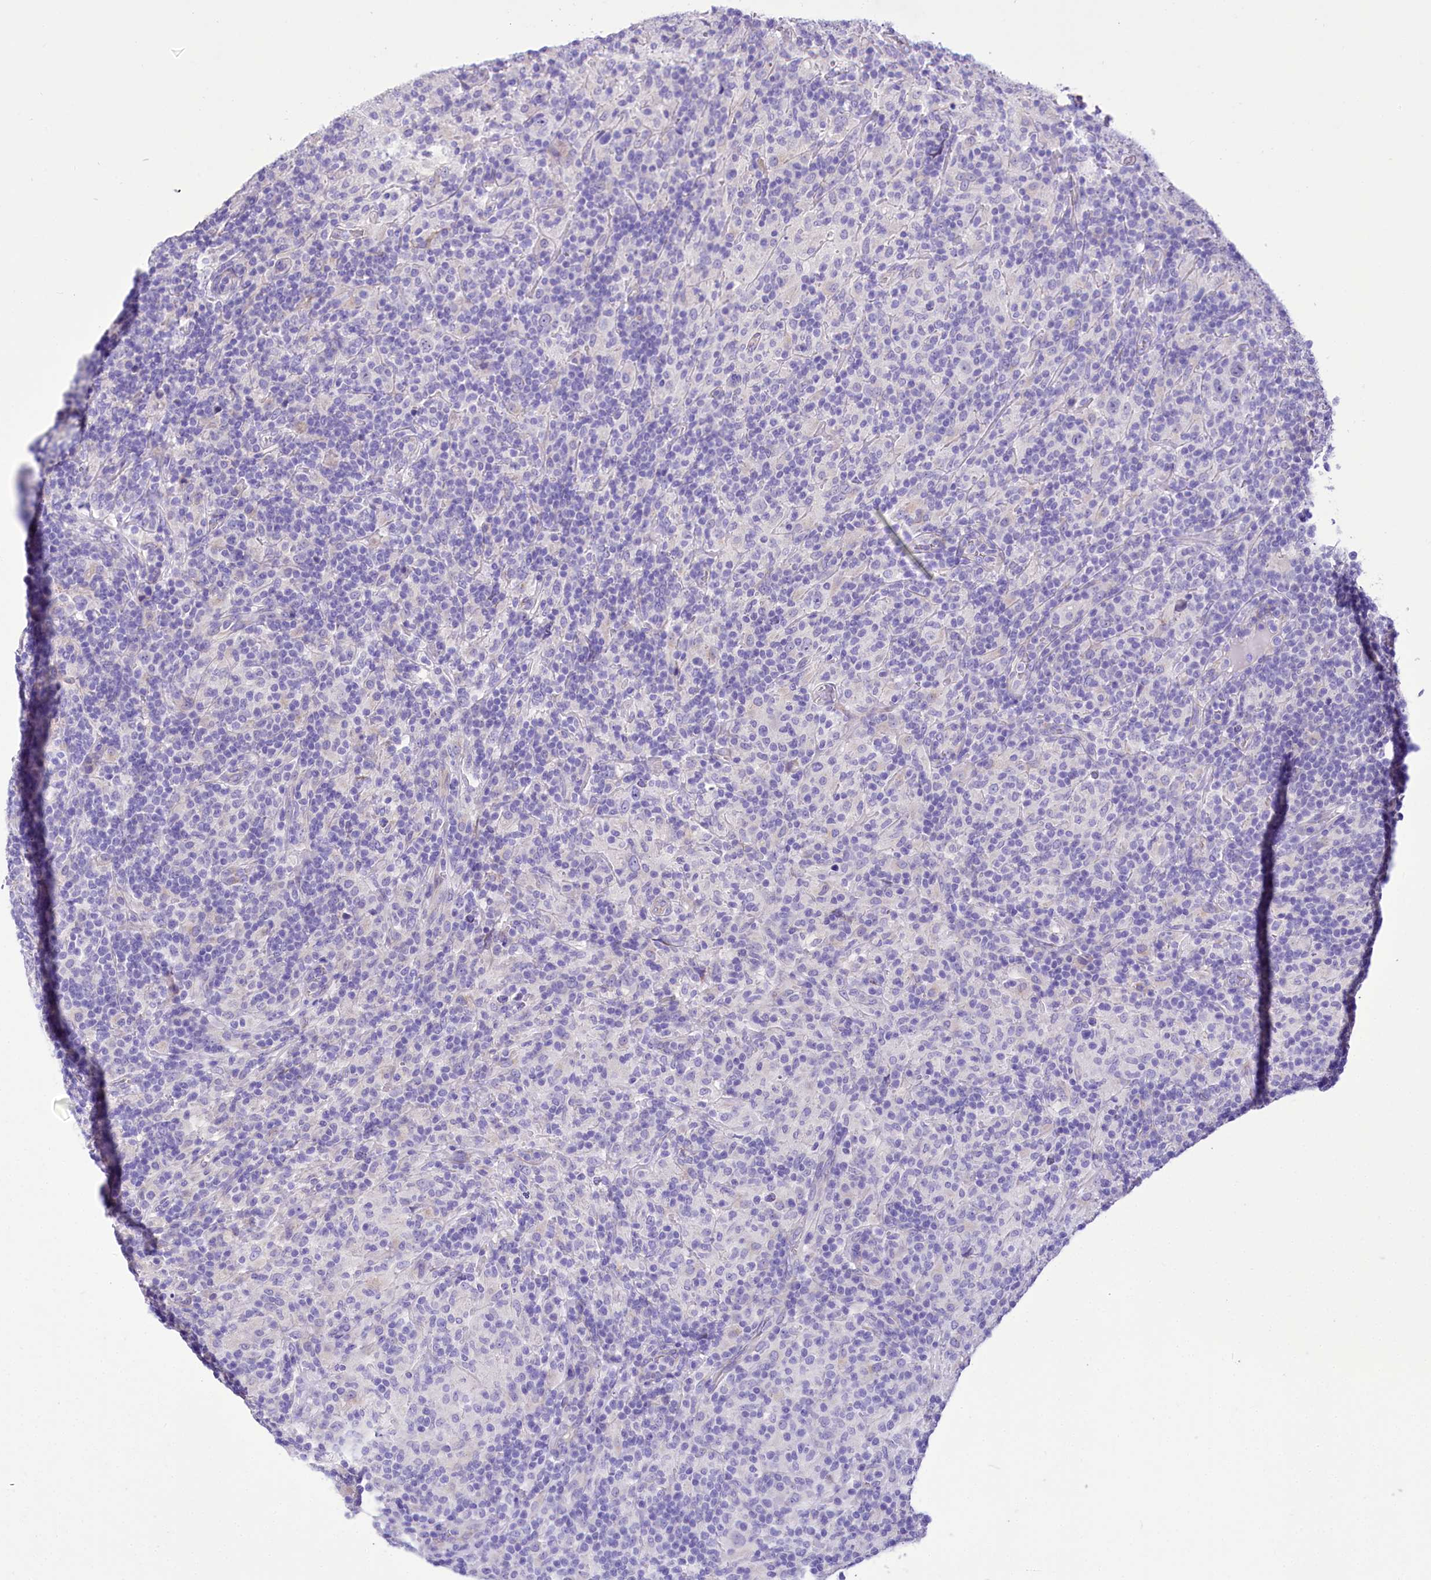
{"staining": {"intensity": "negative", "quantity": "none", "location": "none"}, "tissue": "lymphoma", "cell_type": "Tumor cells", "image_type": "cancer", "snomed": [{"axis": "morphology", "description": "Hodgkin's disease, NOS"}, {"axis": "topography", "description": "Lymph node"}], "caption": "Immunohistochemical staining of human lymphoma shows no significant expression in tumor cells. The staining was performed using DAB (3,3'-diaminobenzidine) to visualize the protein expression in brown, while the nuclei were stained in blue with hematoxylin (Magnification: 20x).", "gene": "A2ML1", "patient": {"sex": "male", "age": 70}}